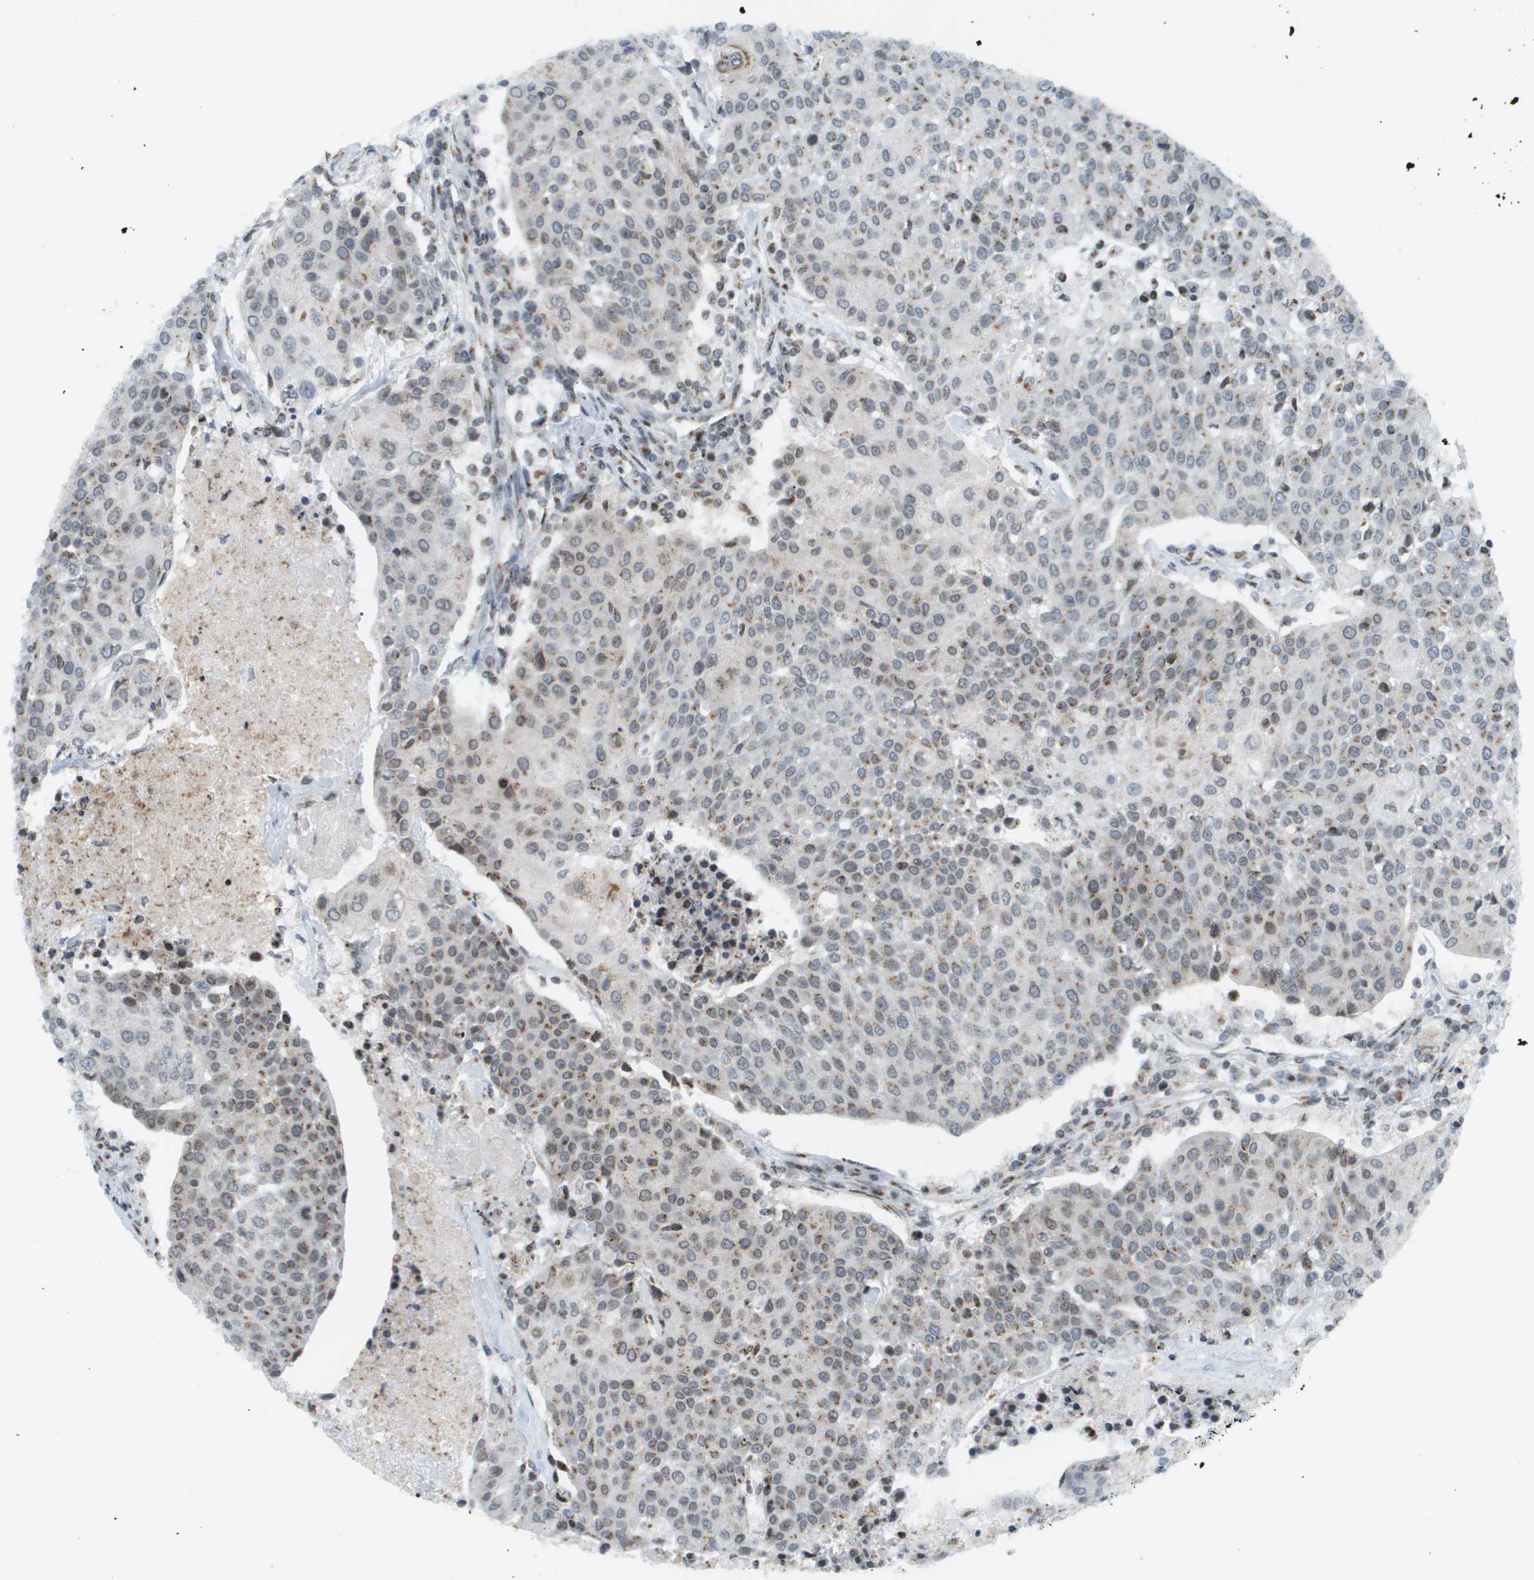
{"staining": {"intensity": "moderate", "quantity": "25%-75%", "location": "cytoplasmic/membranous,nuclear"}, "tissue": "urothelial cancer", "cell_type": "Tumor cells", "image_type": "cancer", "snomed": [{"axis": "morphology", "description": "Urothelial carcinoma, High grade"}, {"axis": "topography", "description": "Urinary bladder"}], "caption": "Human high-grade urothelial carcinoma stained with a protein marker exhibits moderate staining in tumor cells.", "gene": "EVC", "patient": {"sex": "female", "age": 85}}